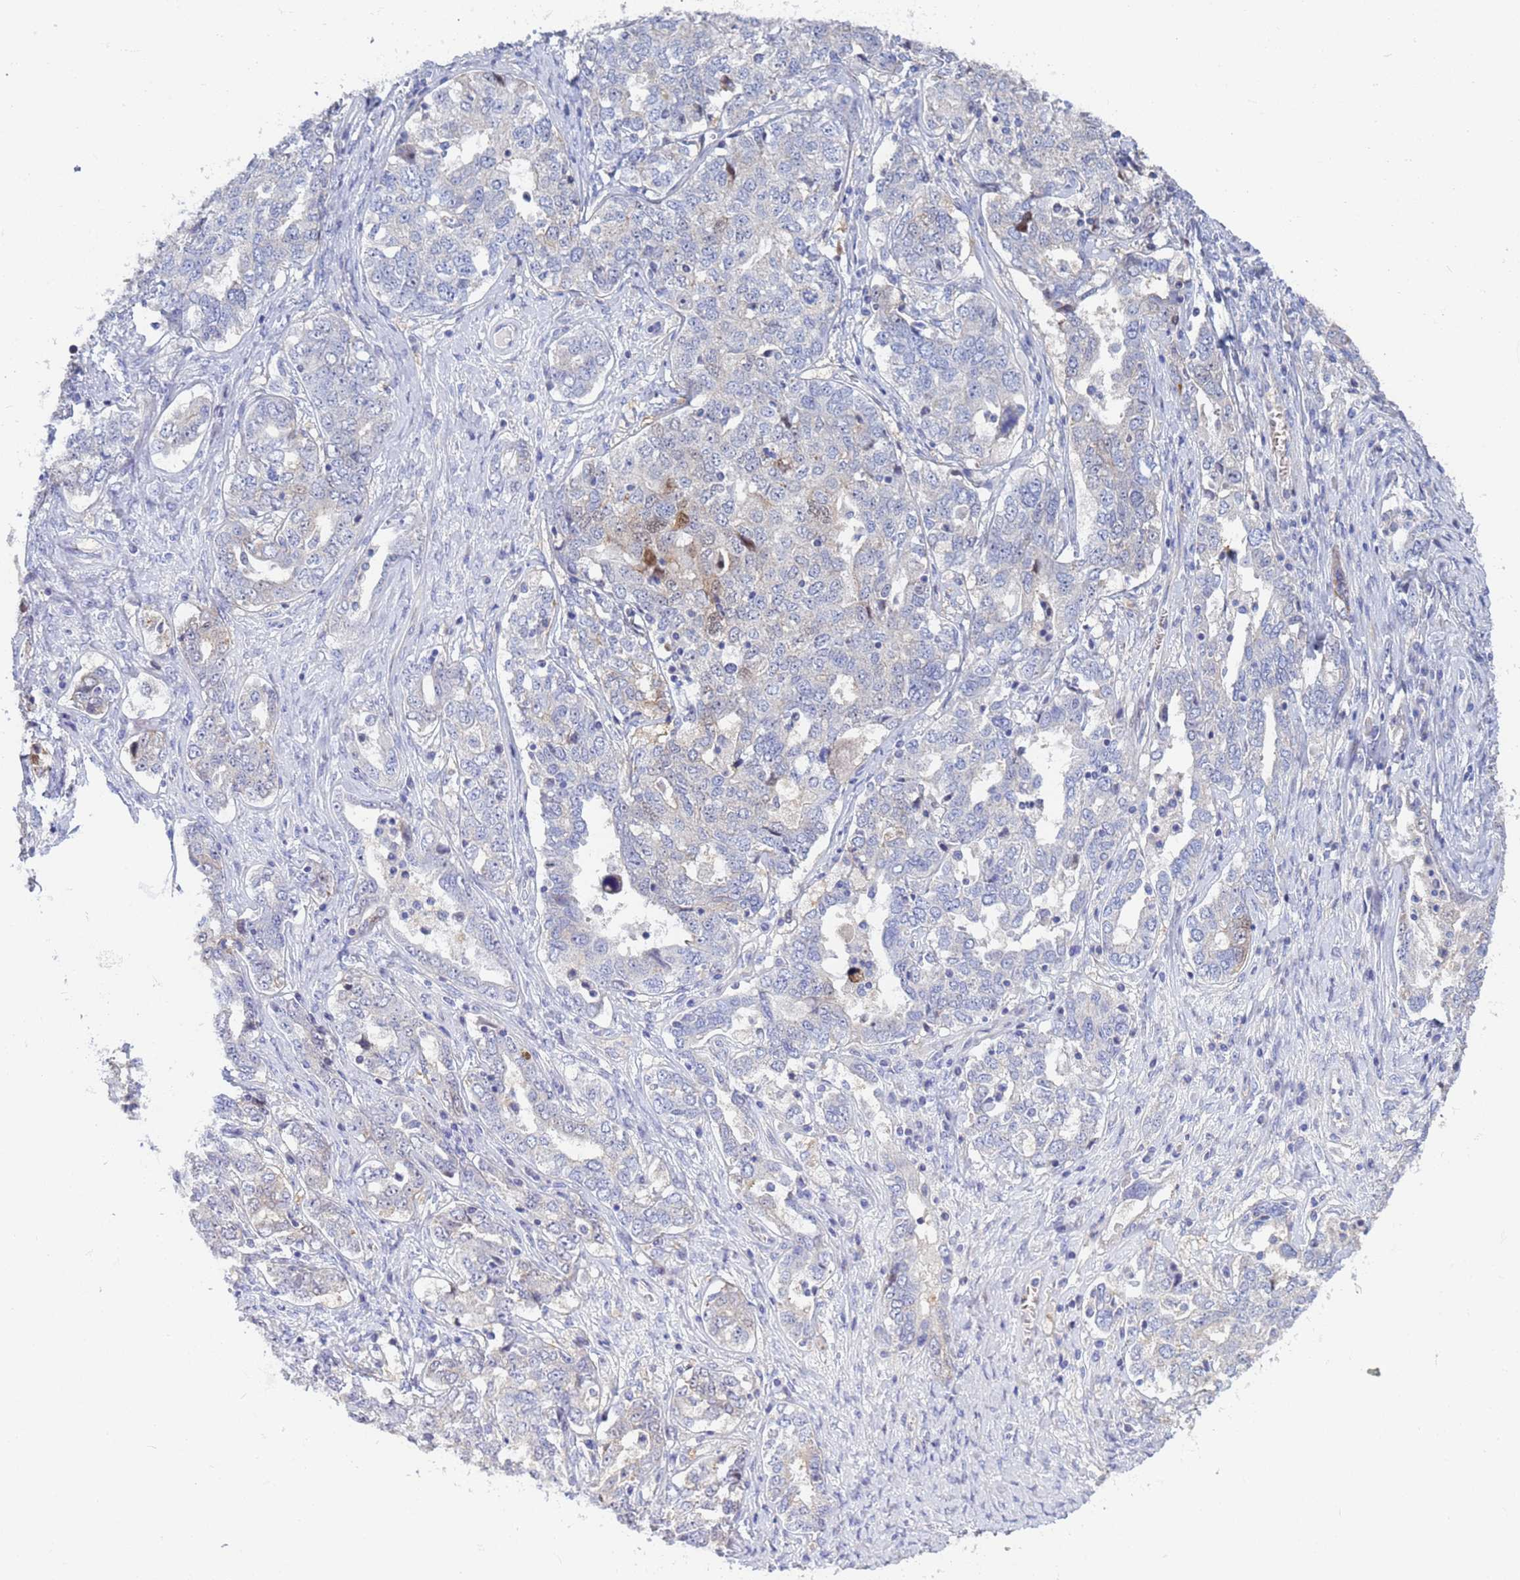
{"staining": {"intensity": "strong", "quantity": "<25%", "location": "cytoplasmic/membranous"}, "tissue": "ovarian cancer", "cell_type": "Tumor cells", "image_type": "cancer", "snomed": [{"axis": "morphology", "description": "Carcinoma, endometroid"}, {"axis": "topography", "description": "Ovary"}], "caption": "DAB immunohistochemical staining of endometroid carcinoma (ovarian) reveals strong cytoplasmic/membranous protein staining in about <25% of tumor cells. (DAB (3,3'-diaminobenzidine) IHC, brown staining for protein, blue staining for nuclei).", "gene": "PPP6R1", "patient": {"sex": "female", "age": 62}}